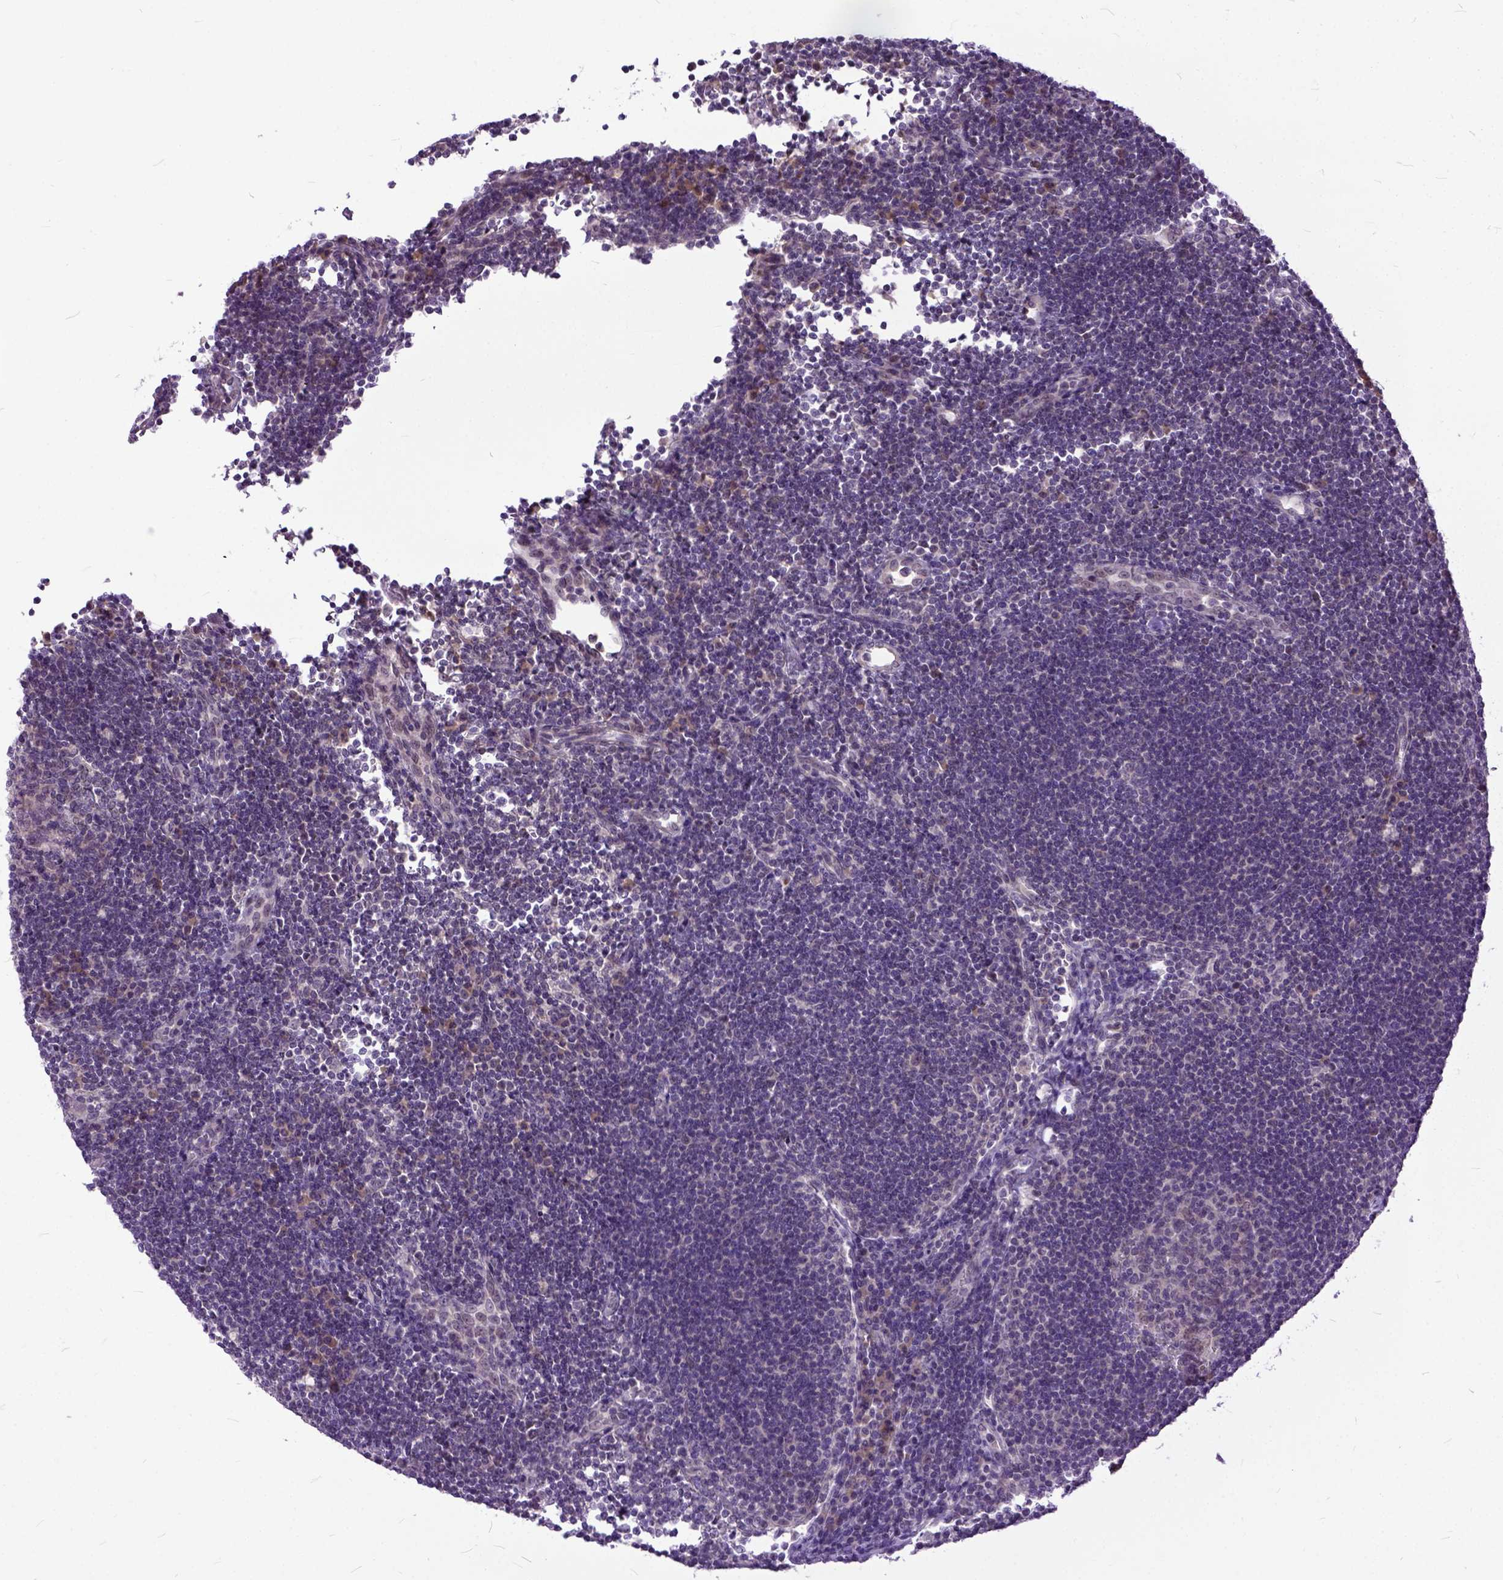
{"staining": {"intensity": "negative", "quantity": "none", "location": "none"}, "tissue": "lymph node", "cell_type": "Germinal center cells", "image_type": "normal", "snomed": [{"axis": "morphology", "description": "Normal tissue, NOS"}, {"axis": "topography", "description": "Lymph node"}], "caption": "High magnification brightfield microscopy of unremarkable lymph node stained with DAB (brown) and counterstained with hematoxylin (blue): germinal center cells show no significant staining. The staining is performed using DAB brown chromogen with nuclei counter-stained in using hematoxylin.", "gene": "TCEAL7", "patient": {"sex": "male", "age": 67}}